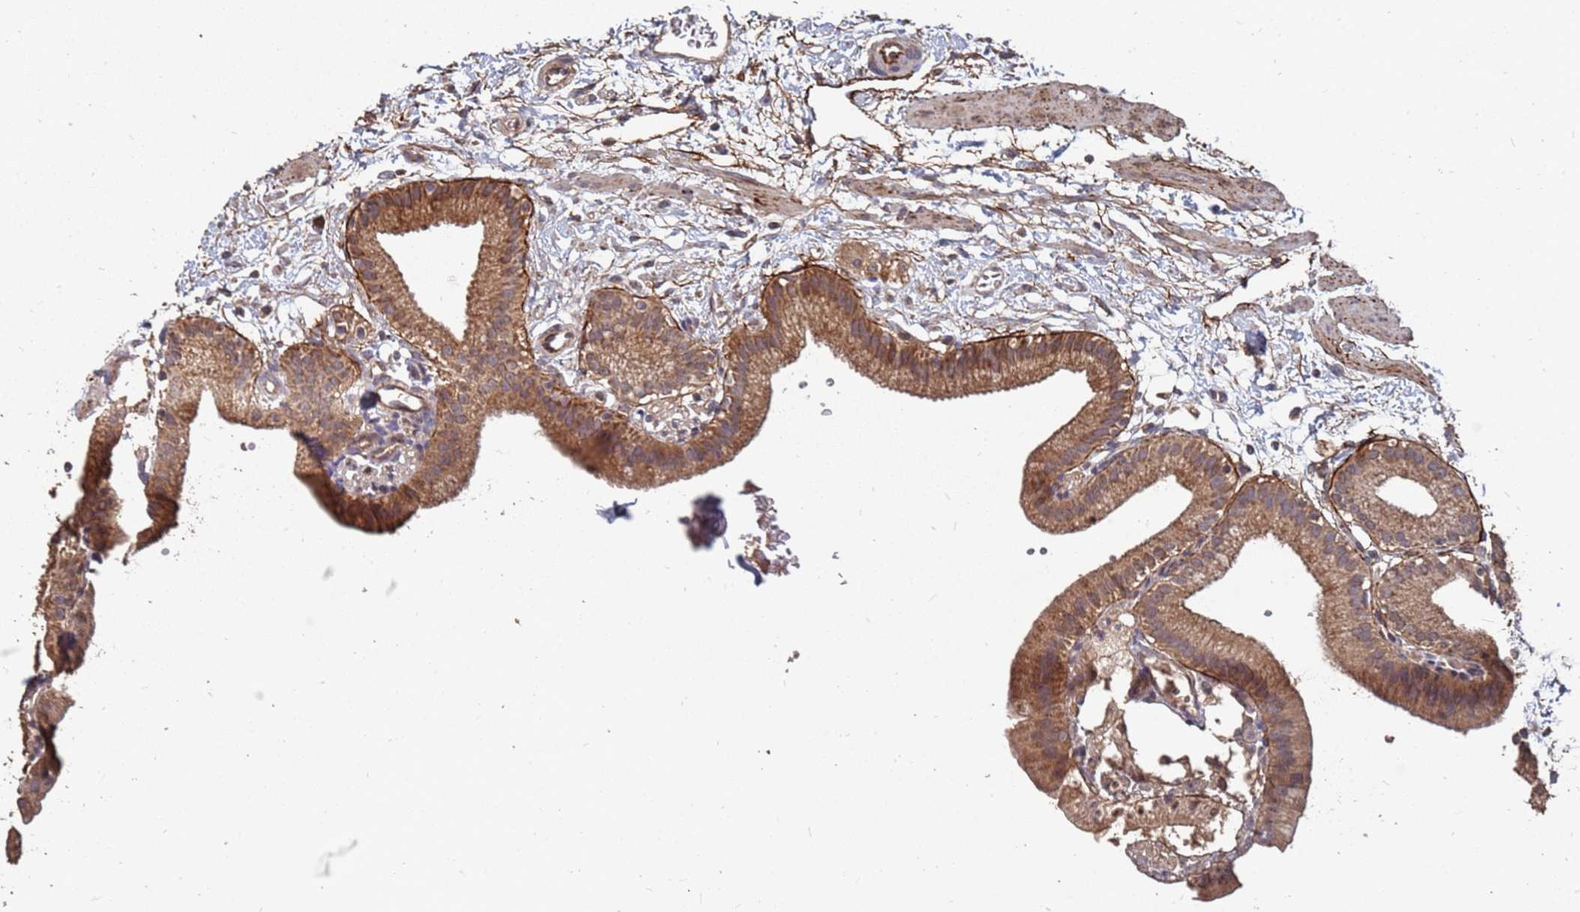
{"staining": {"intensity": "moderate", "quantity": ">75%", "location": "cytoplasmic/membranous"}, "tissue": "gallbladder", "cell_type": "Glandular cells", "image_type": "normal", "snomed": [{"axis": "morphology", "description": "Normal tissue, NOS"}, {"axis": "topography", "description": "Gallbladder"}], "caption": "Immunohistochemical staining of unremarkable human gallbladder exhibits >75% levels of moderate cytoplasmic/membranous protein expression in approximately >75% of glandular cells. (DAB (3,3'-diaminobenzidine) IHC with brightfield microscopy, high magnification).", "gene": "PRORP", "patient": {"sex": "male", "age": 55}}